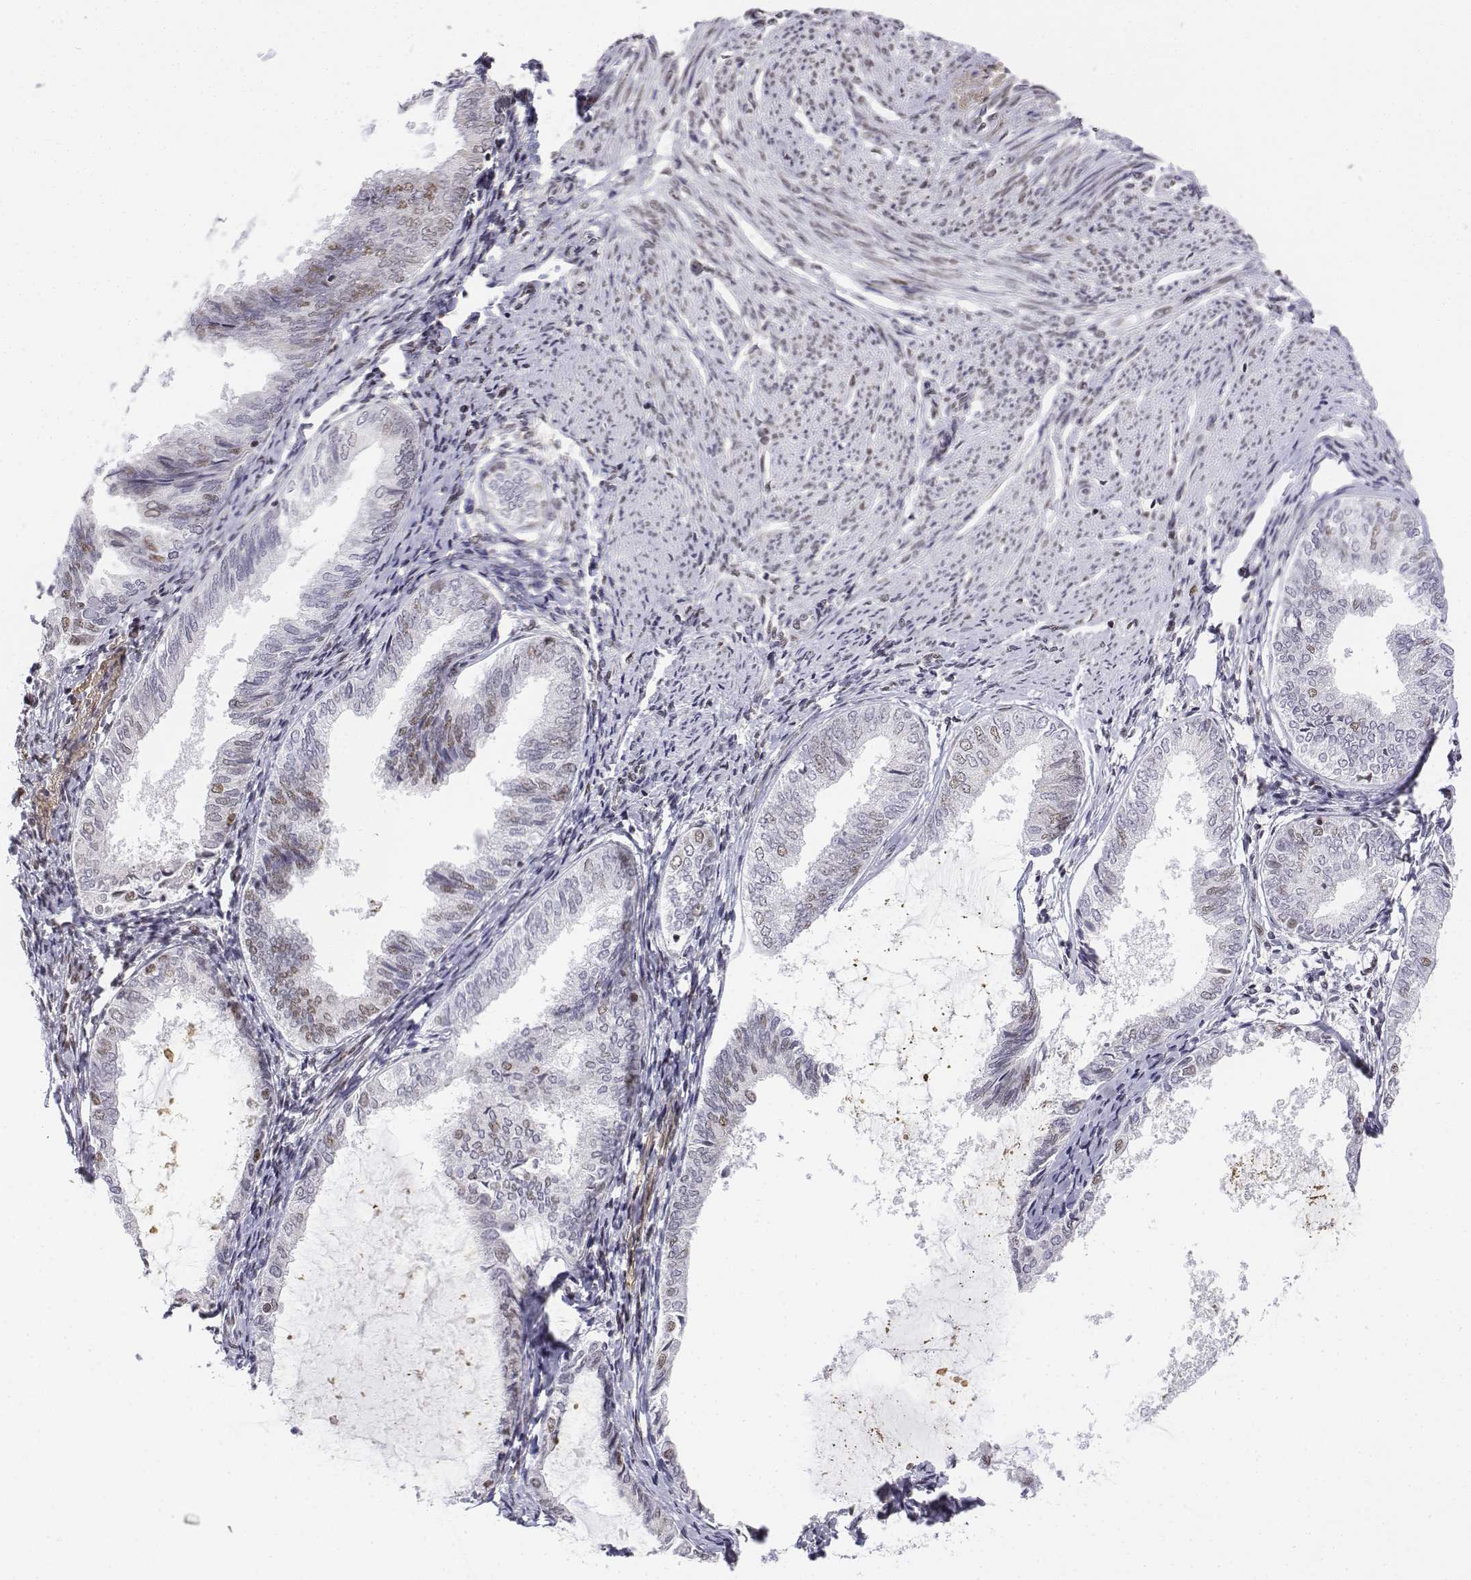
{"staining": {"intensity": "weak", "quantity": "<25%", "location": "nuclear"}, "tissue": "endometrial cancer", "cell_type": "Tumor cells", "image_type": "cancer", "snomed": [{"axis": "morphology", "description": "Adenocarcinoma, NOS"}, {"axis": "topography", "description": "Endometrium"}], "caption": "Immunohistochemical staining of human endometrial cancer exhibits no significant positivity in tumor cells.", "gene": "SETD1A", "patient": {"sex": "female", "age": 68}}